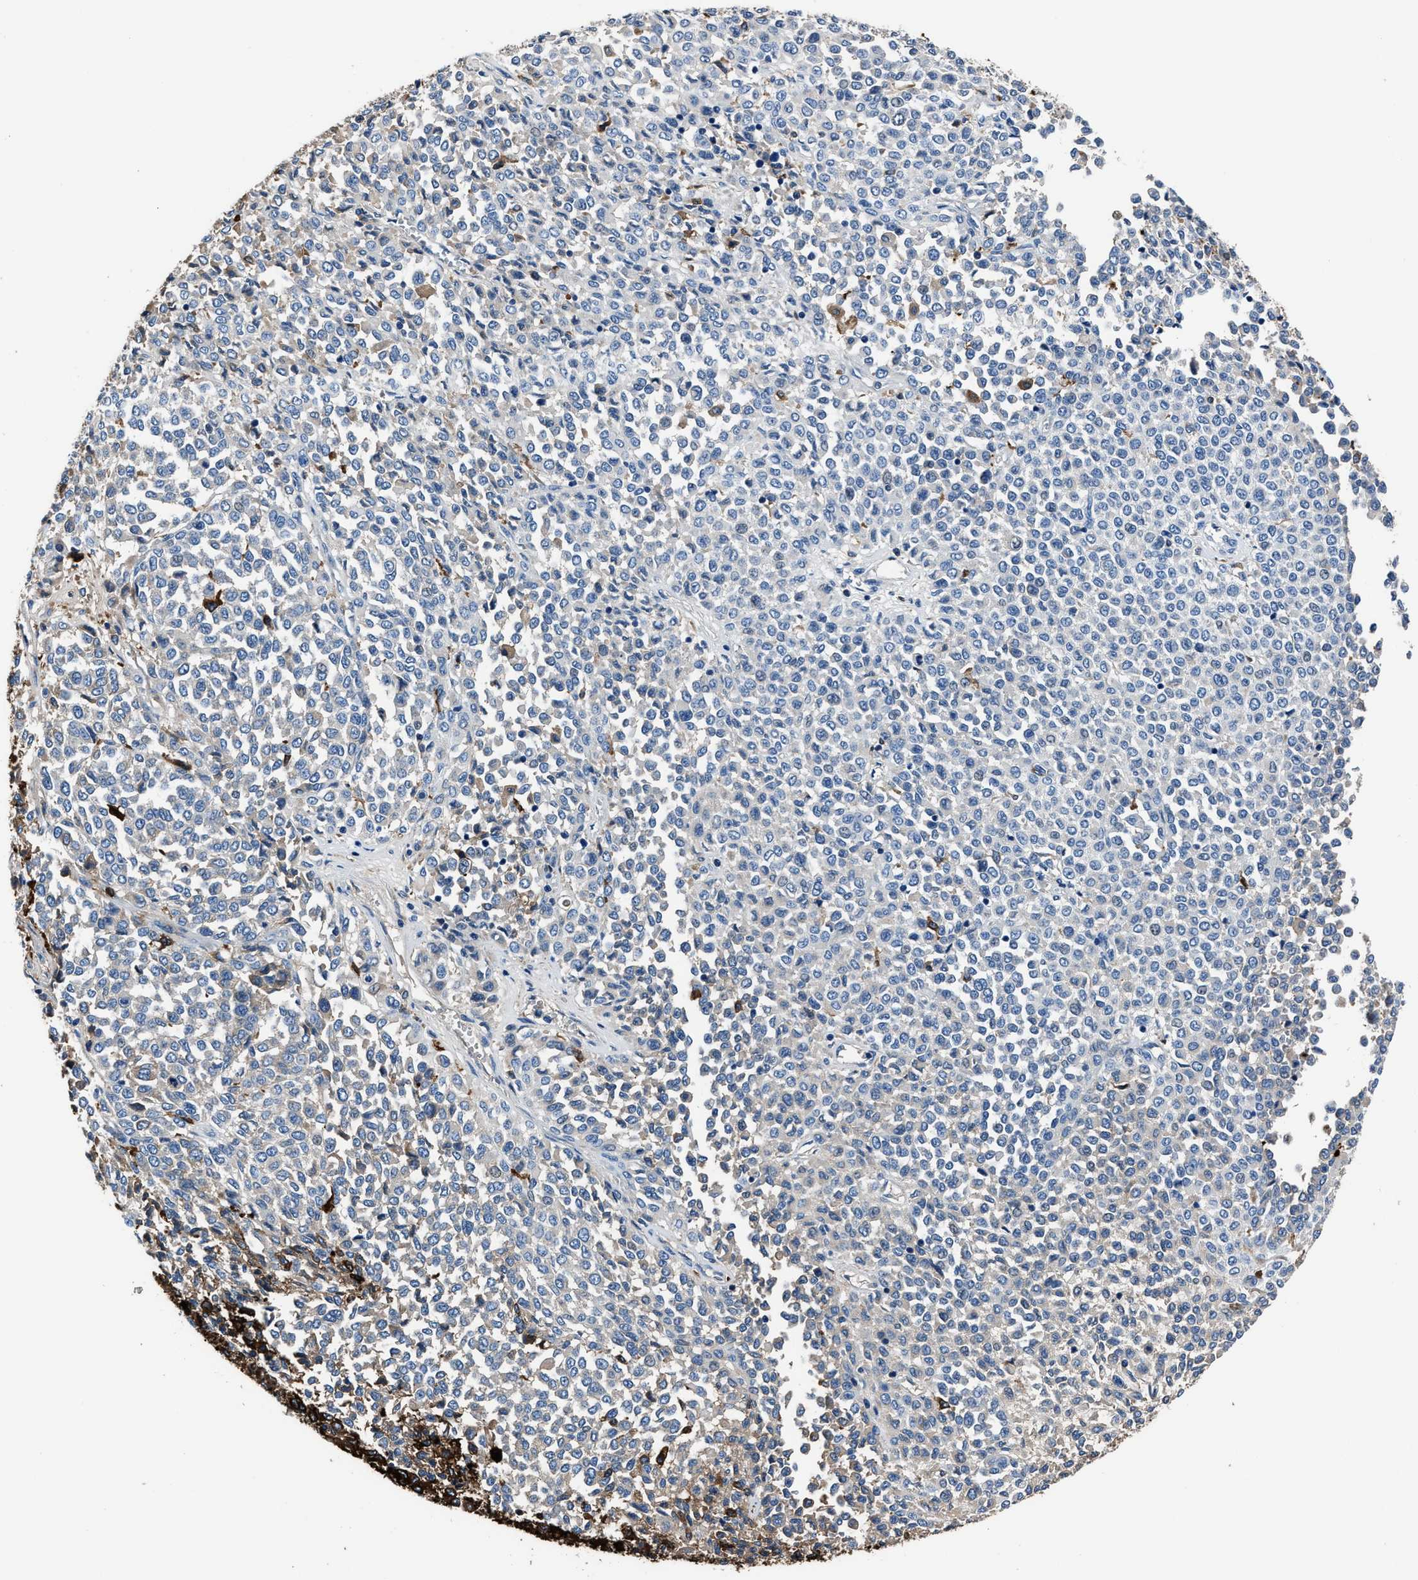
{"staining": {"intensity": "weak", "quantity": "<25%", "location": "cytoplasmic/membranous"}, "tissue": "melanoma", "cell_type": "Tumor cells", "image_type": "cancer", "snomed": [{"axis": "morphology", "description": "Malignant melanoma, Metastatic site"}, {"axis": "topography", "description": "Pancreas"}], "caption": "A high-resolution photomicrograph shows immunohistochemistry staining of malignant melanoma (metastatic site), which reveals no significant positivity in tumor cells.", "gene": "FTL", "patient": {"sex": "female", "age": 30}}